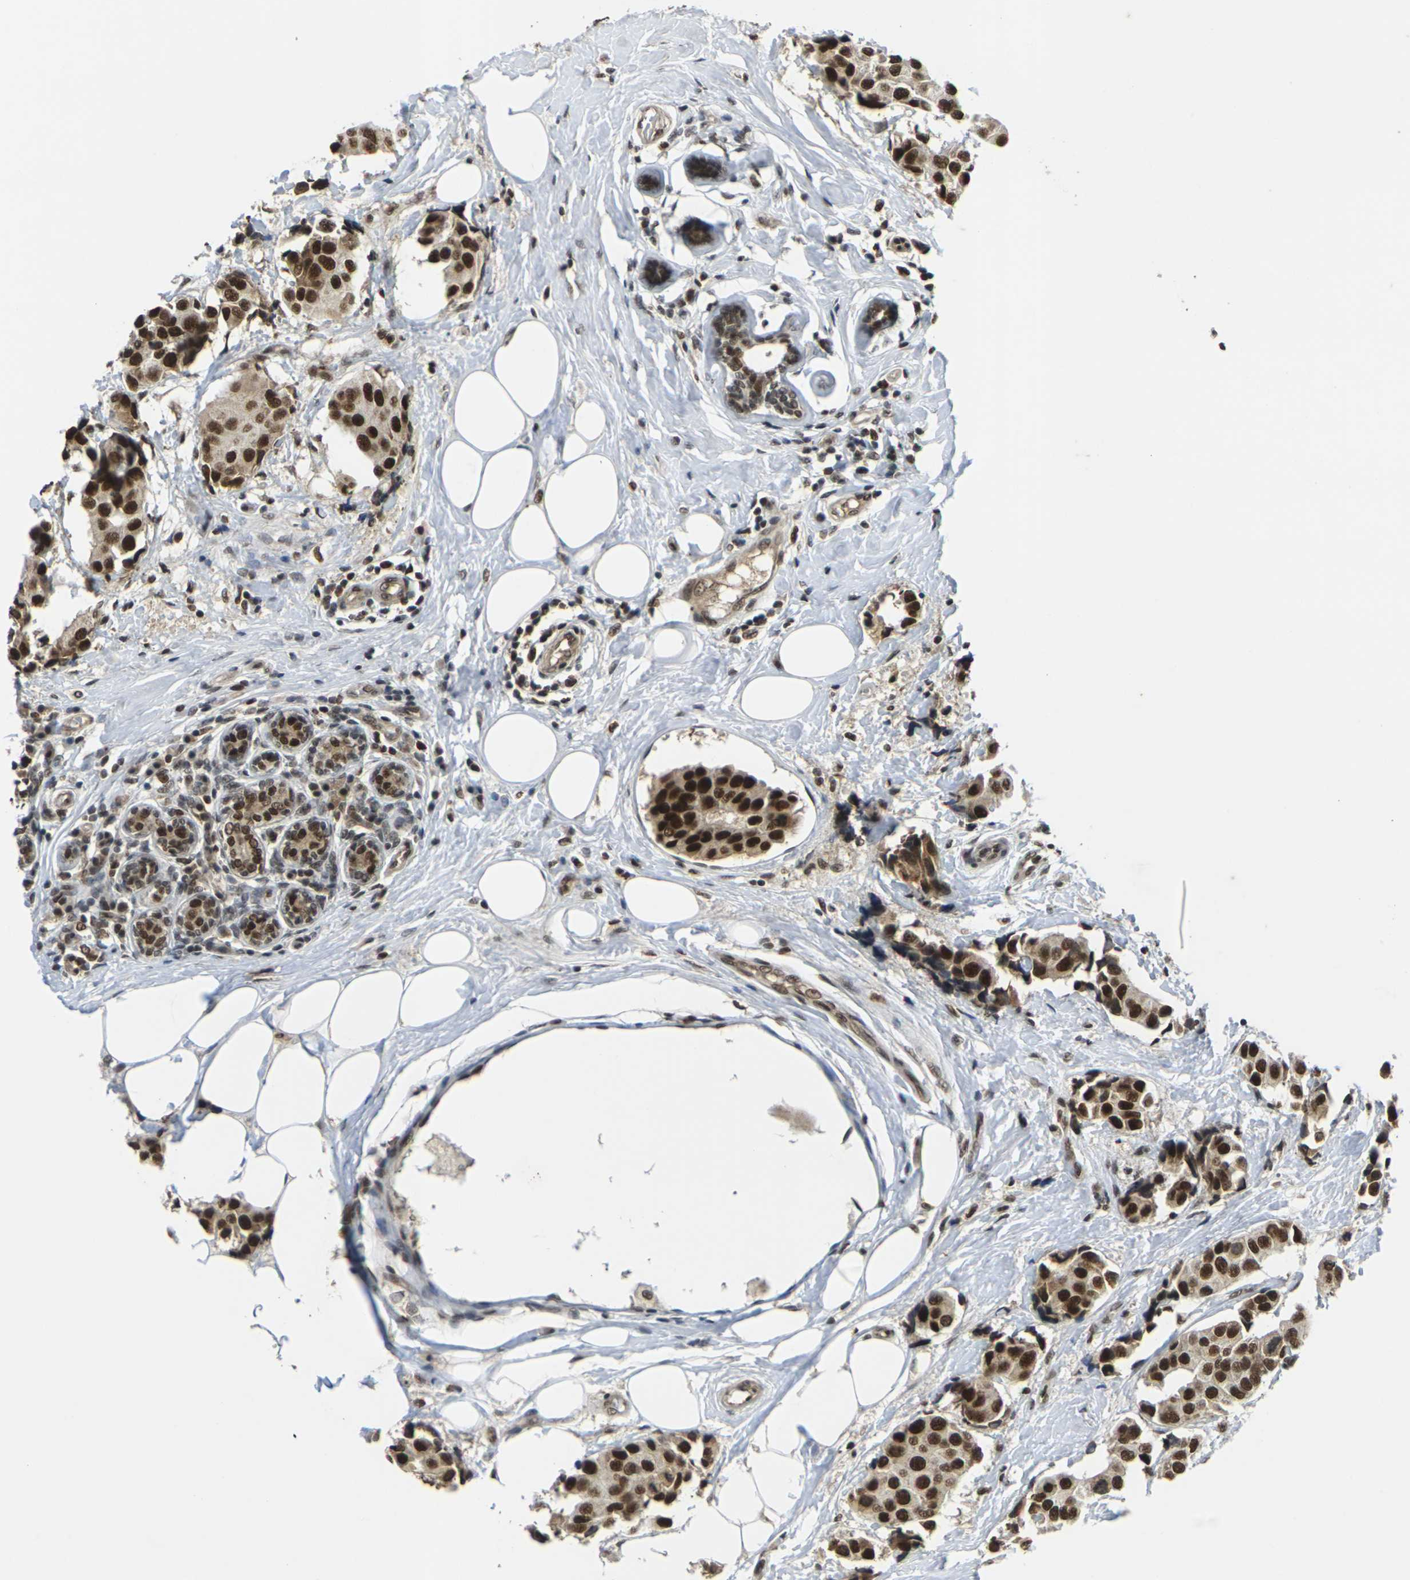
{"staining": {"intensity": "strong", "quantity": ">75%", "location": "cytoplasmic/membranous,nuclear"}, "tissue": "breast cancer", "cell_type": "Tumor cells", "image_type": "cancer", "snomed": [{"axis": "morphology", "description": "Normal tissue, NOS"}, {"axis": "morphology", "description": "Duct carcinoma"}, {"axis": "topography", "description": "Breast"}], "caption": "About >75% of tumor cells in human infiltrating ductal carcinoma (breast) exhibit strong cytoplasmic/membranous and nuclear protein expression as visualized by brown immunohistochemical staining.", "gene": "NELFA", "patient": {"sex": "female", "age": 39}}